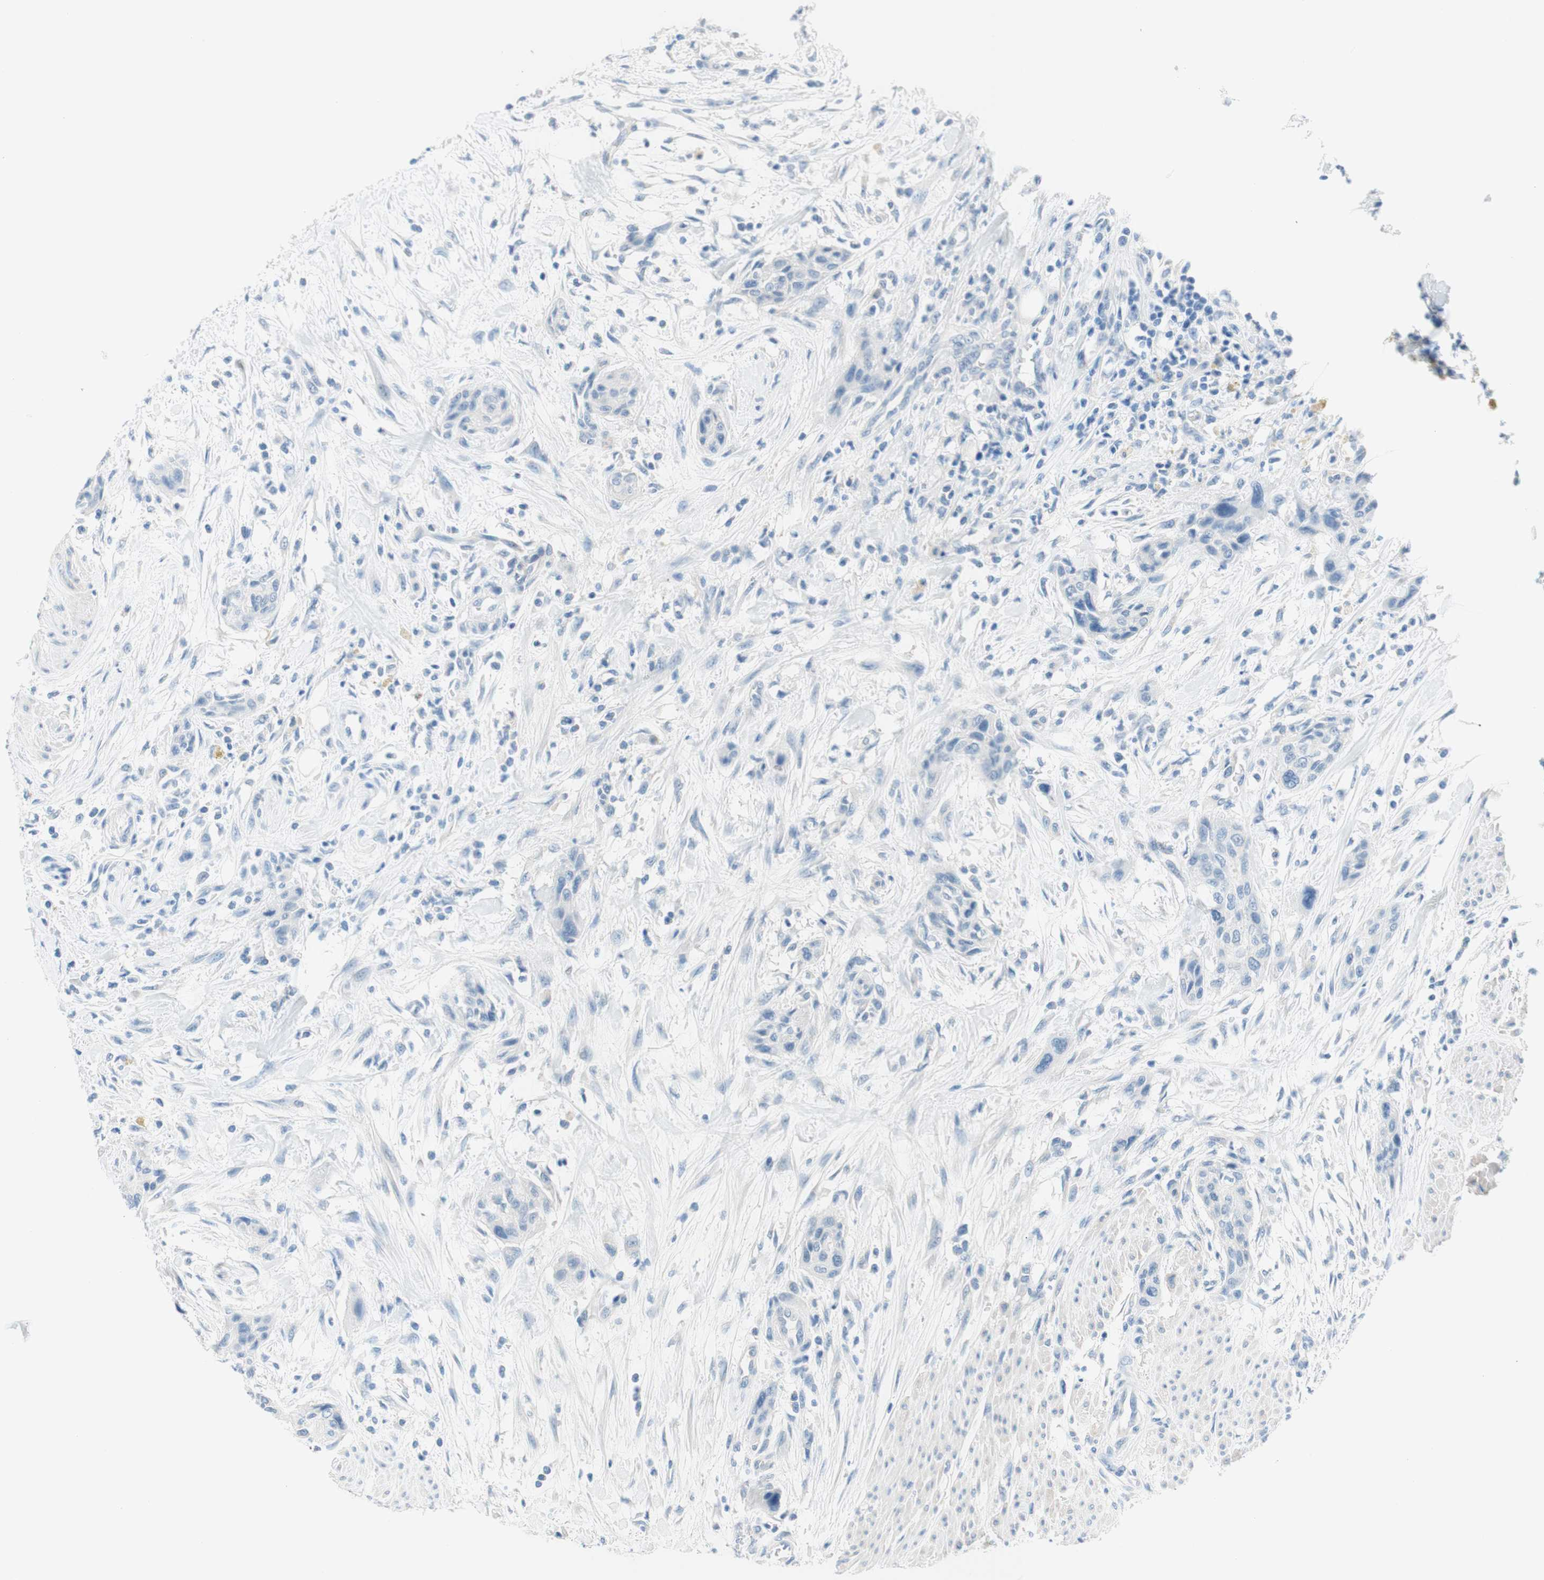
{"staining": {"intensity": "negative", "quantity": "none", "location": "none"}, "tissue": "urothelial cancer", "cell_type": "Tumor cells", "image_type": "cancer", "snomed": [{"axis": "morphology", "description": "Urothelial carcinoma, High grade"}, {"axis": "topography", "description": "Urinary bladder"}], "caption": "IHC photomicrograph of neoplastic tissue: high-grade urothelial carcinoma stained with DAB (3,3'-diaminobenzidine) demonstrates no significant protein expression in tumor cells.", "gene": "PASD1", "patient": {"sex": "male", "age": 35}}